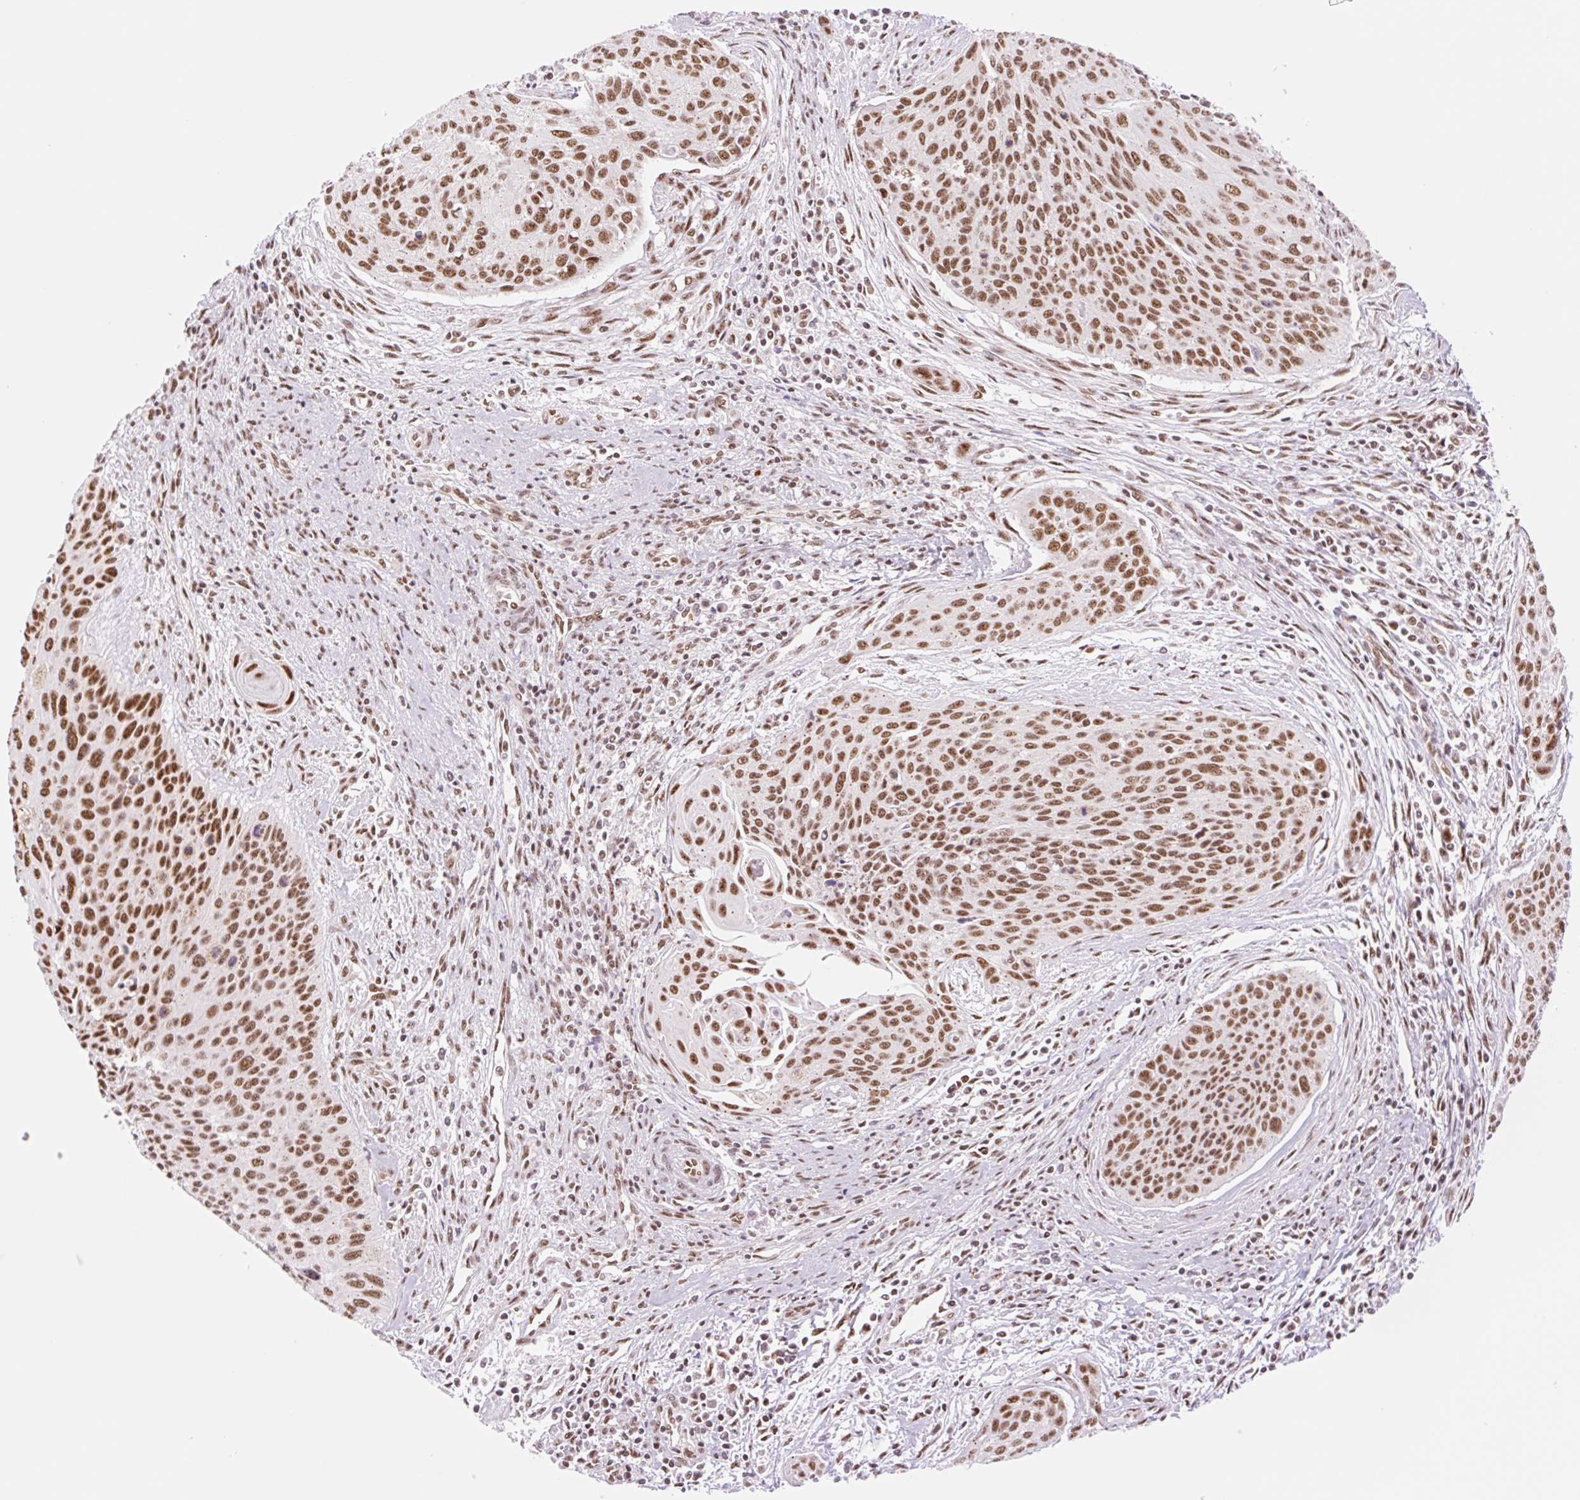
{"staining": {"intensity": "moderate", "quantity": ">75%", "location": "nuclear"}, "tissue": "cervical cancer", "cell_type": "Tumor cells", "image_type": "cancer", "snomed": [{"axis": "morphology", "description": "Squamous cell carcinoma, NOS"}, {"axis": "topography", "description": "Cervix"}], "caption": "Immunohistochemistry staining of cervical cancer (squamous cell carcinoma), which demonstrates medium levels of moderate nuclear positivity in about >75% of tumor cells indicating moderate nuclear protein positivity. The staining was performed using DAB (brown) for protein detection and nuclei were counterstained in hematoxylin (blue).", "gene": "PRDM11", "patient": {"sex": "female", "age": 55}}